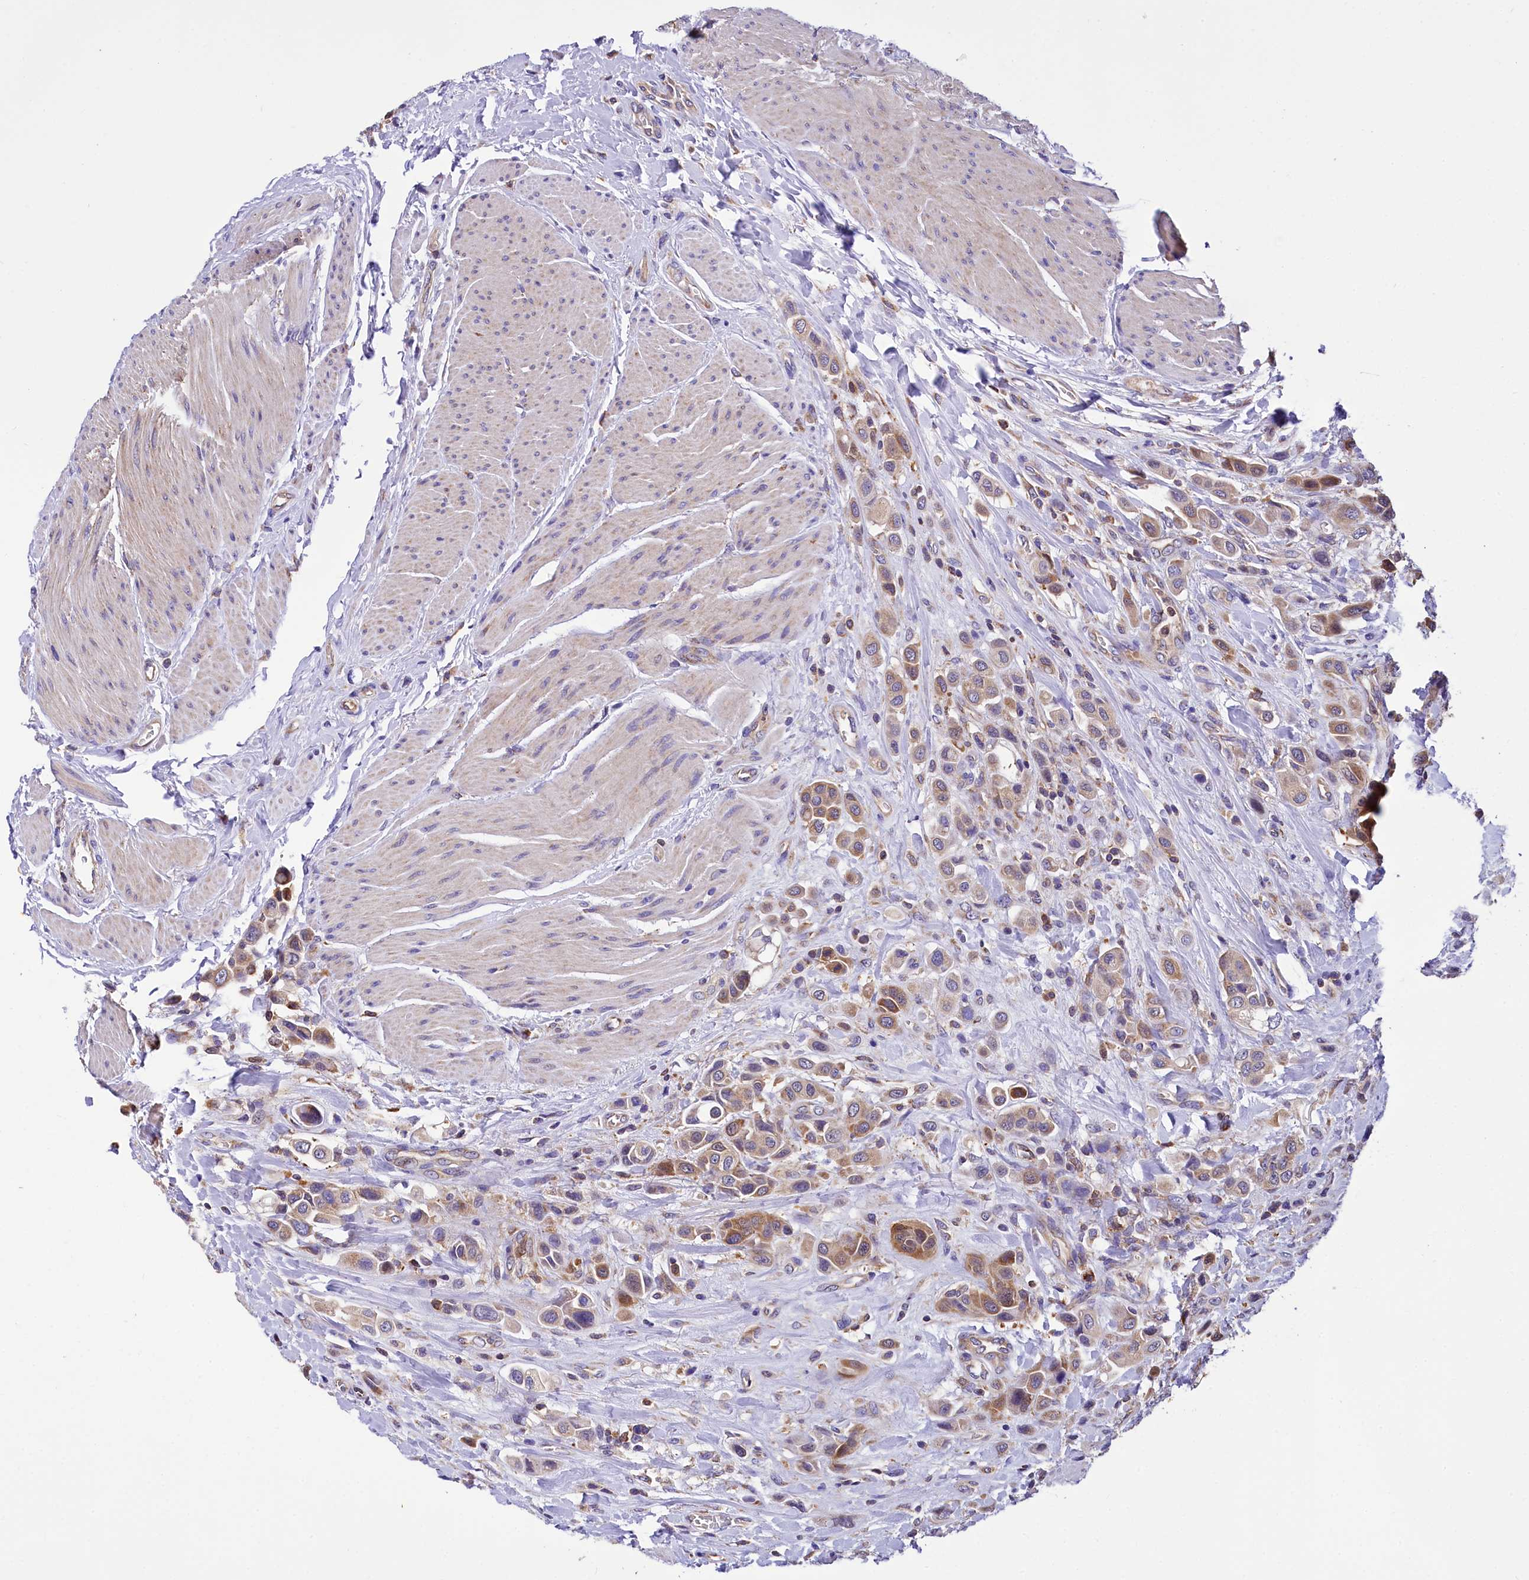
{"staining": {"intensity": "moderate", "quantity": ">75%", "location": "cytoplasmic/membranous"}, "tissue": "urothelial cancer", "cell_type": "Tumor cells", "image_type": "cancer", "snomed": [{"axis": "morphology", "description": "Urothelial carcinoma, High grade"}, {"axis": "topography", "description": "Urinary bladder"}], "caption": "A micrograph of human urothelial cancer stained for a protein demonstrates moderate cytoplasmic/membranous brown staining in tumor cells.", "gene": "TASOR2", "patient": {"sex": "male", "age": 50}}